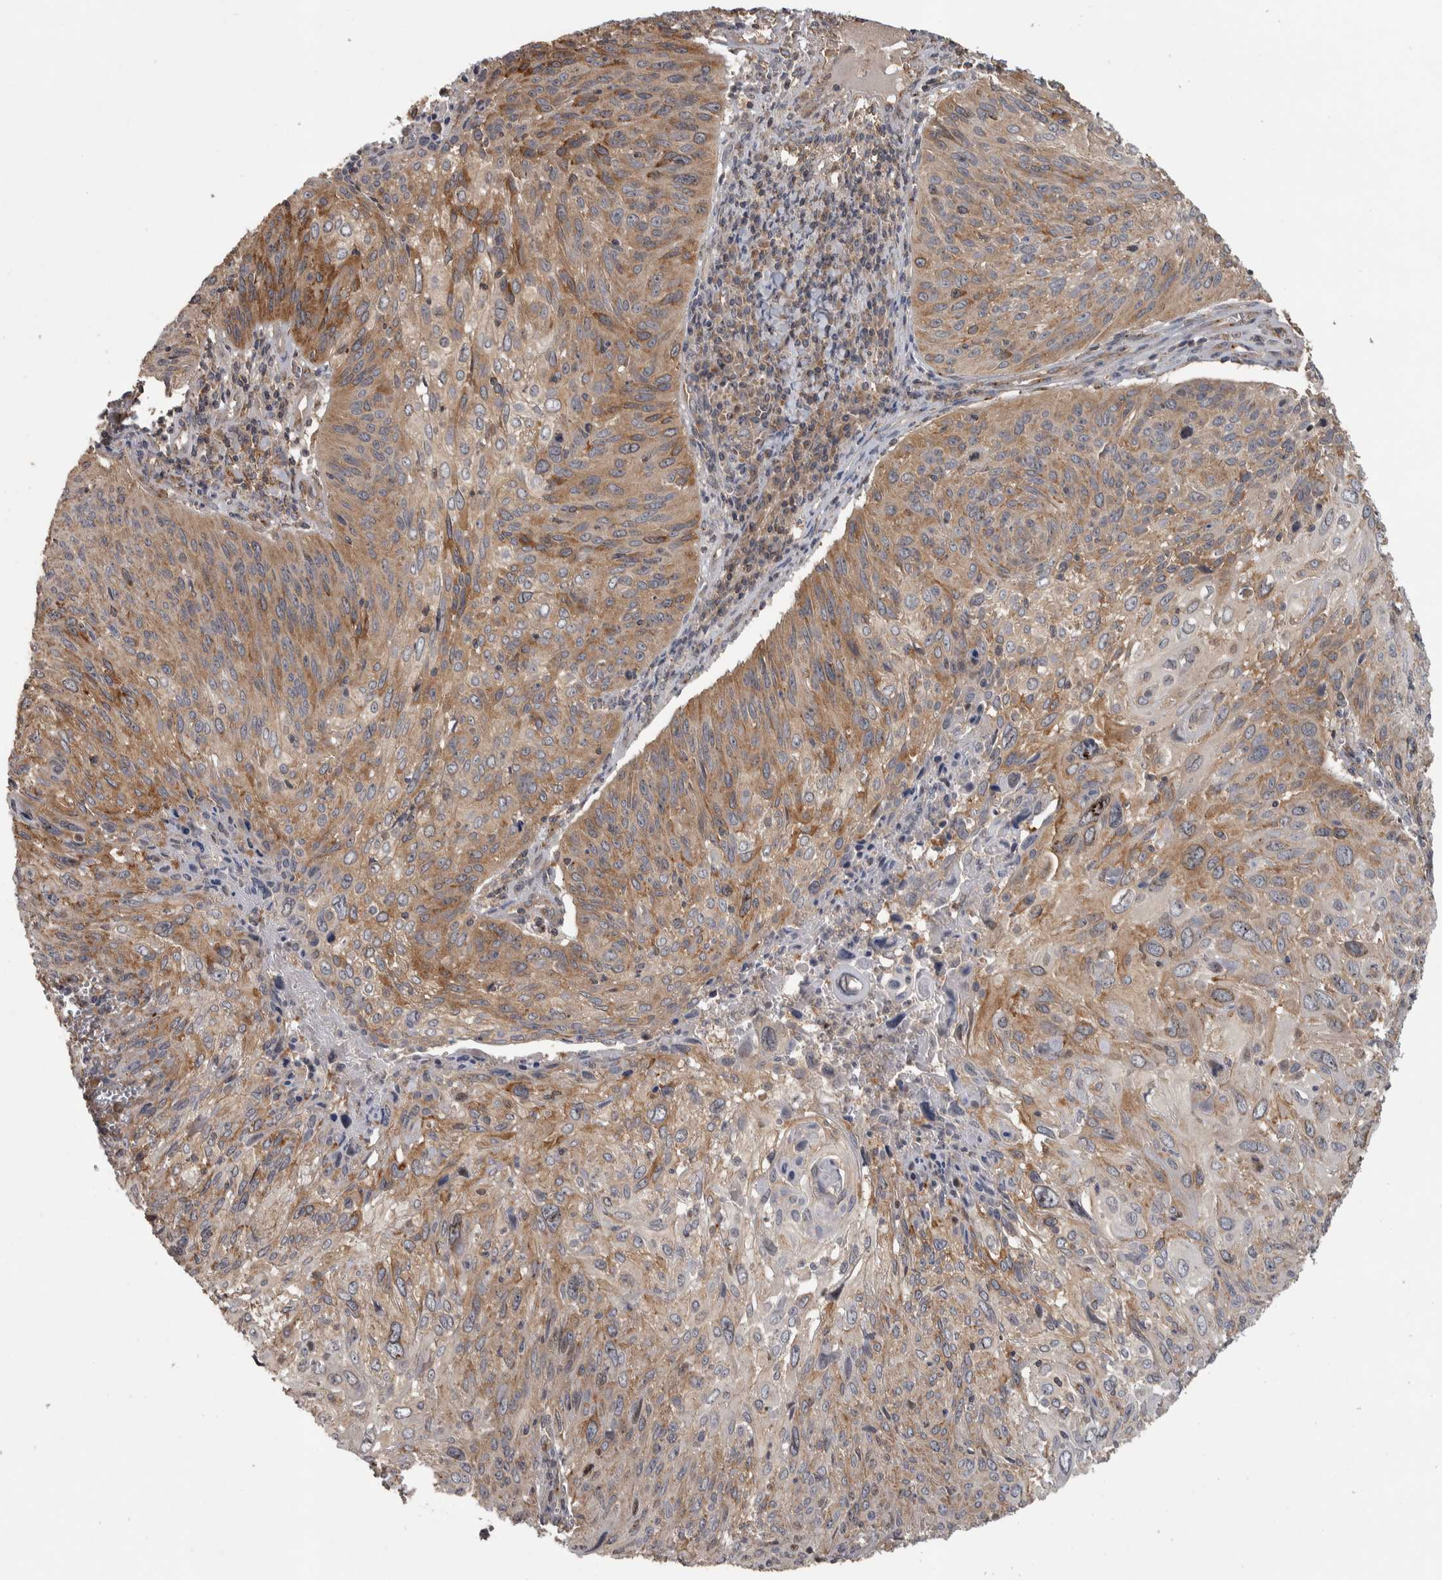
{"staining": {"intensity": "moderate", "quantity": "25%-75%", "location": "cytoplasmic/membranous,nuclear"}, "tissue": "cervical cancer", "cell_type": "Tumor cells", "image_type": "cancer", "snomed": [{"axis": "morphology", "description": "Squamous cell carcinoma, NOS"}, {"axis": "topography", "description": "Cervix"}], "caption": "A brown stain shows moderate cytoplasmic/membranous and nuclear expression of a protein in human cervical squamous cell carcinoma tumor cells.", "gene": "IFRD1", "patient": {"sex": "female", "age": 51}}